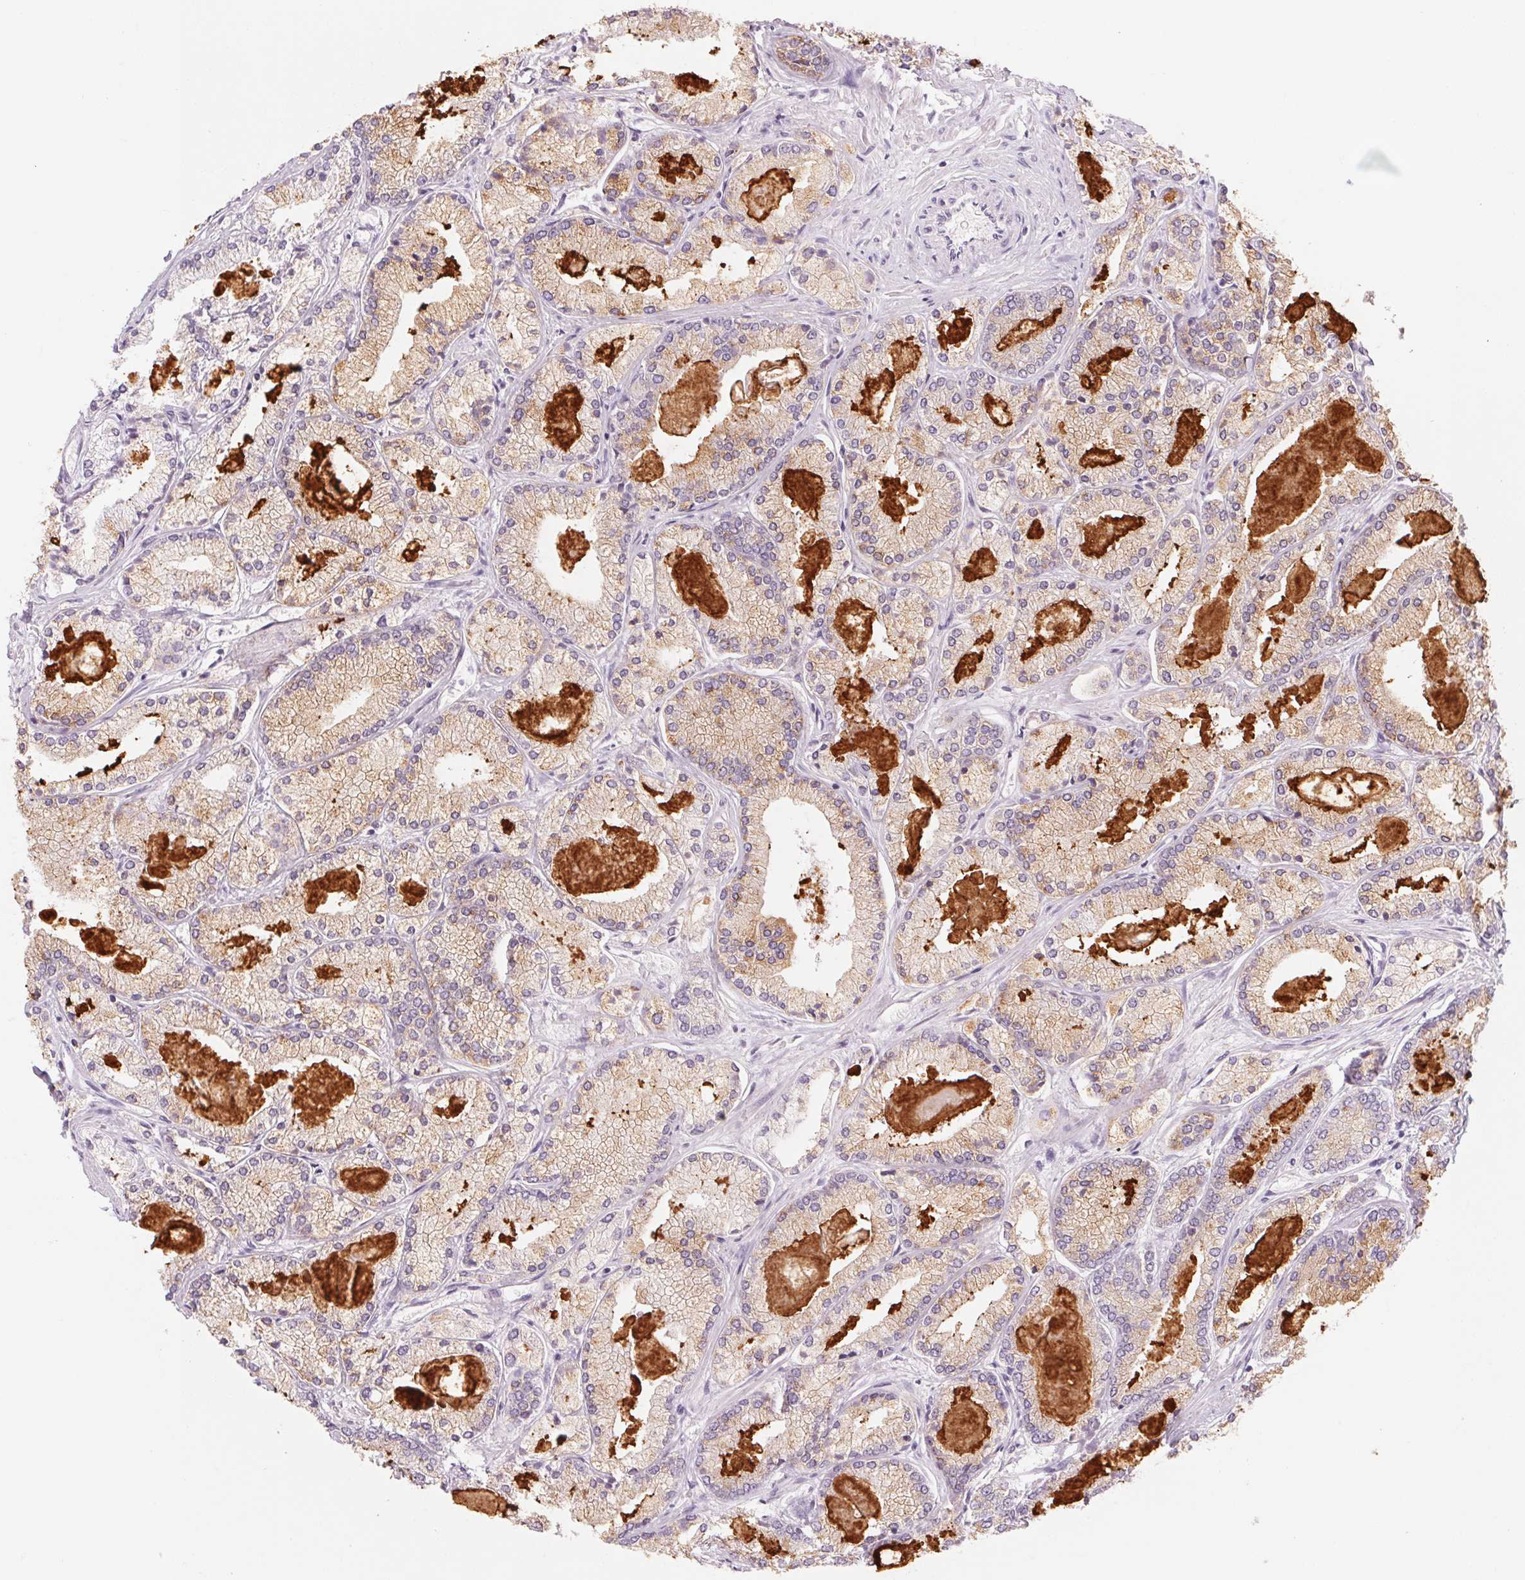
{"staining": {"intensity": "weak", "quantity": "25%-75%", "location": "cytoplasmic/membranous"}, "tissue": "prostate cancer", "cell_type": "Tumor cells", "image_type": "cancer", "snomed": [{"axis": "morphology", "description": "Adenocarcinoma, High grade"}, {"axis": "topography", "description": "Prostate"}], "caption": "High-magnification brightfield microscopy of prostate cancer (adenocarcinoma (high-grade)) stained with DAB (brown) and counterstained with hematoxylin (blue). tumor cells exhibit weak cytoplasmic/membranous staining is seen in about25%-75% of cells.", "gene": "POU1F1", "patient": {"sex": "male", "age": 68}}